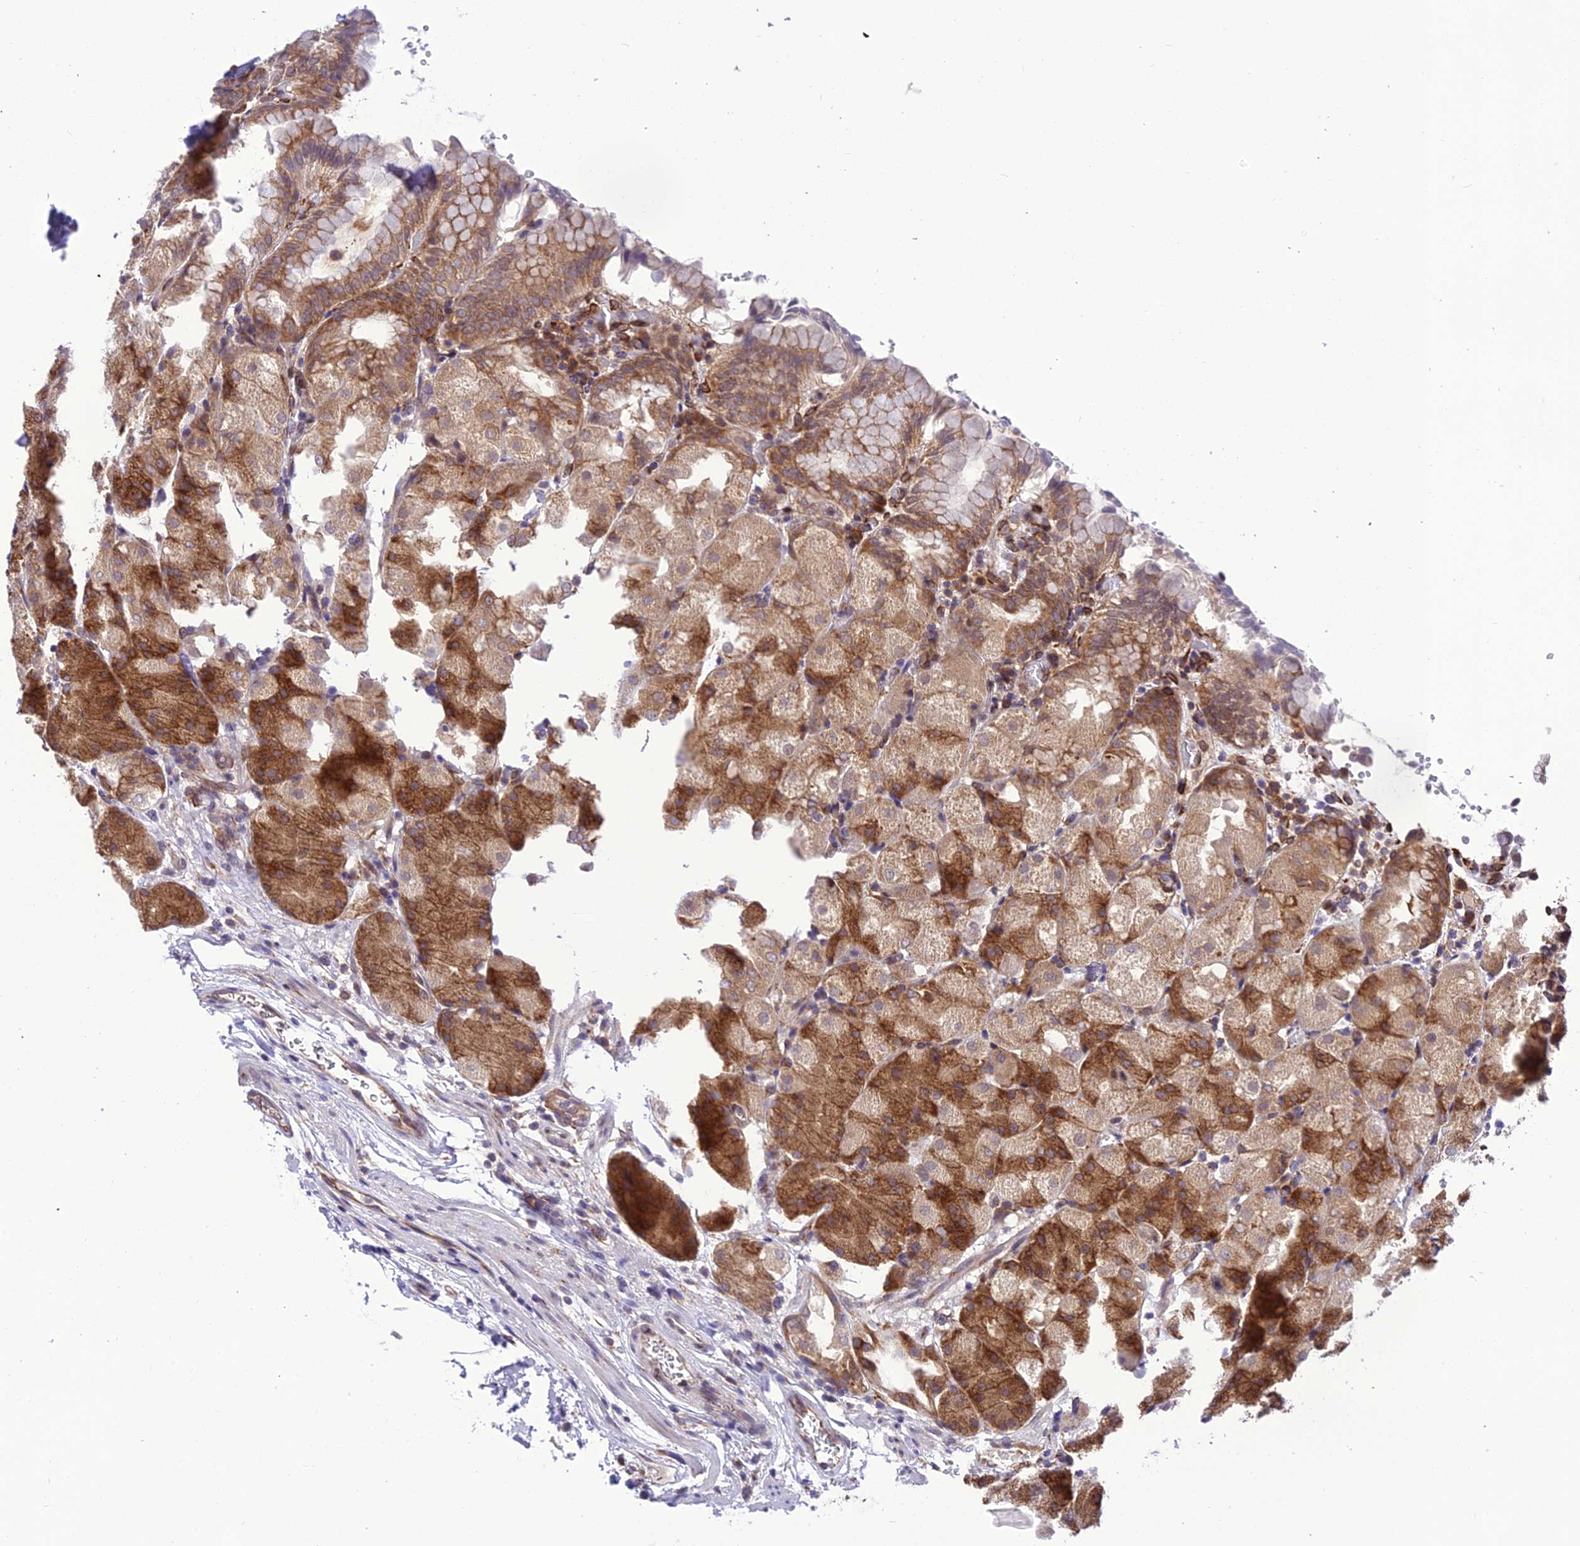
{"staining": {"intensity": "moderate", "quantity": ">75%", "location": "cytoplasmic/membranous"}, "tissue": "stomach", "cell_type": "Glandular cells", "image_type": "normal", "snomed": [{"axis": "morphology", "description": "Normal tissue, NOS"}, {"axis": "topography", "description": "Stomach, upper"}, {"axis": "topography", "description": "Stomach, lower"}], "caption": "Moderate cytoplasmic/membranous positivity is appreciated in about >75% of glandular cells in normal stomach. The staining was performed using DAB (3,3'-diaminobenzidine), with brown indicating positive protein expression. Nuclei are stained blue with hematoxylin.", "gene": "DHCR7", "patient": {"sex": "male", "age": 62}}